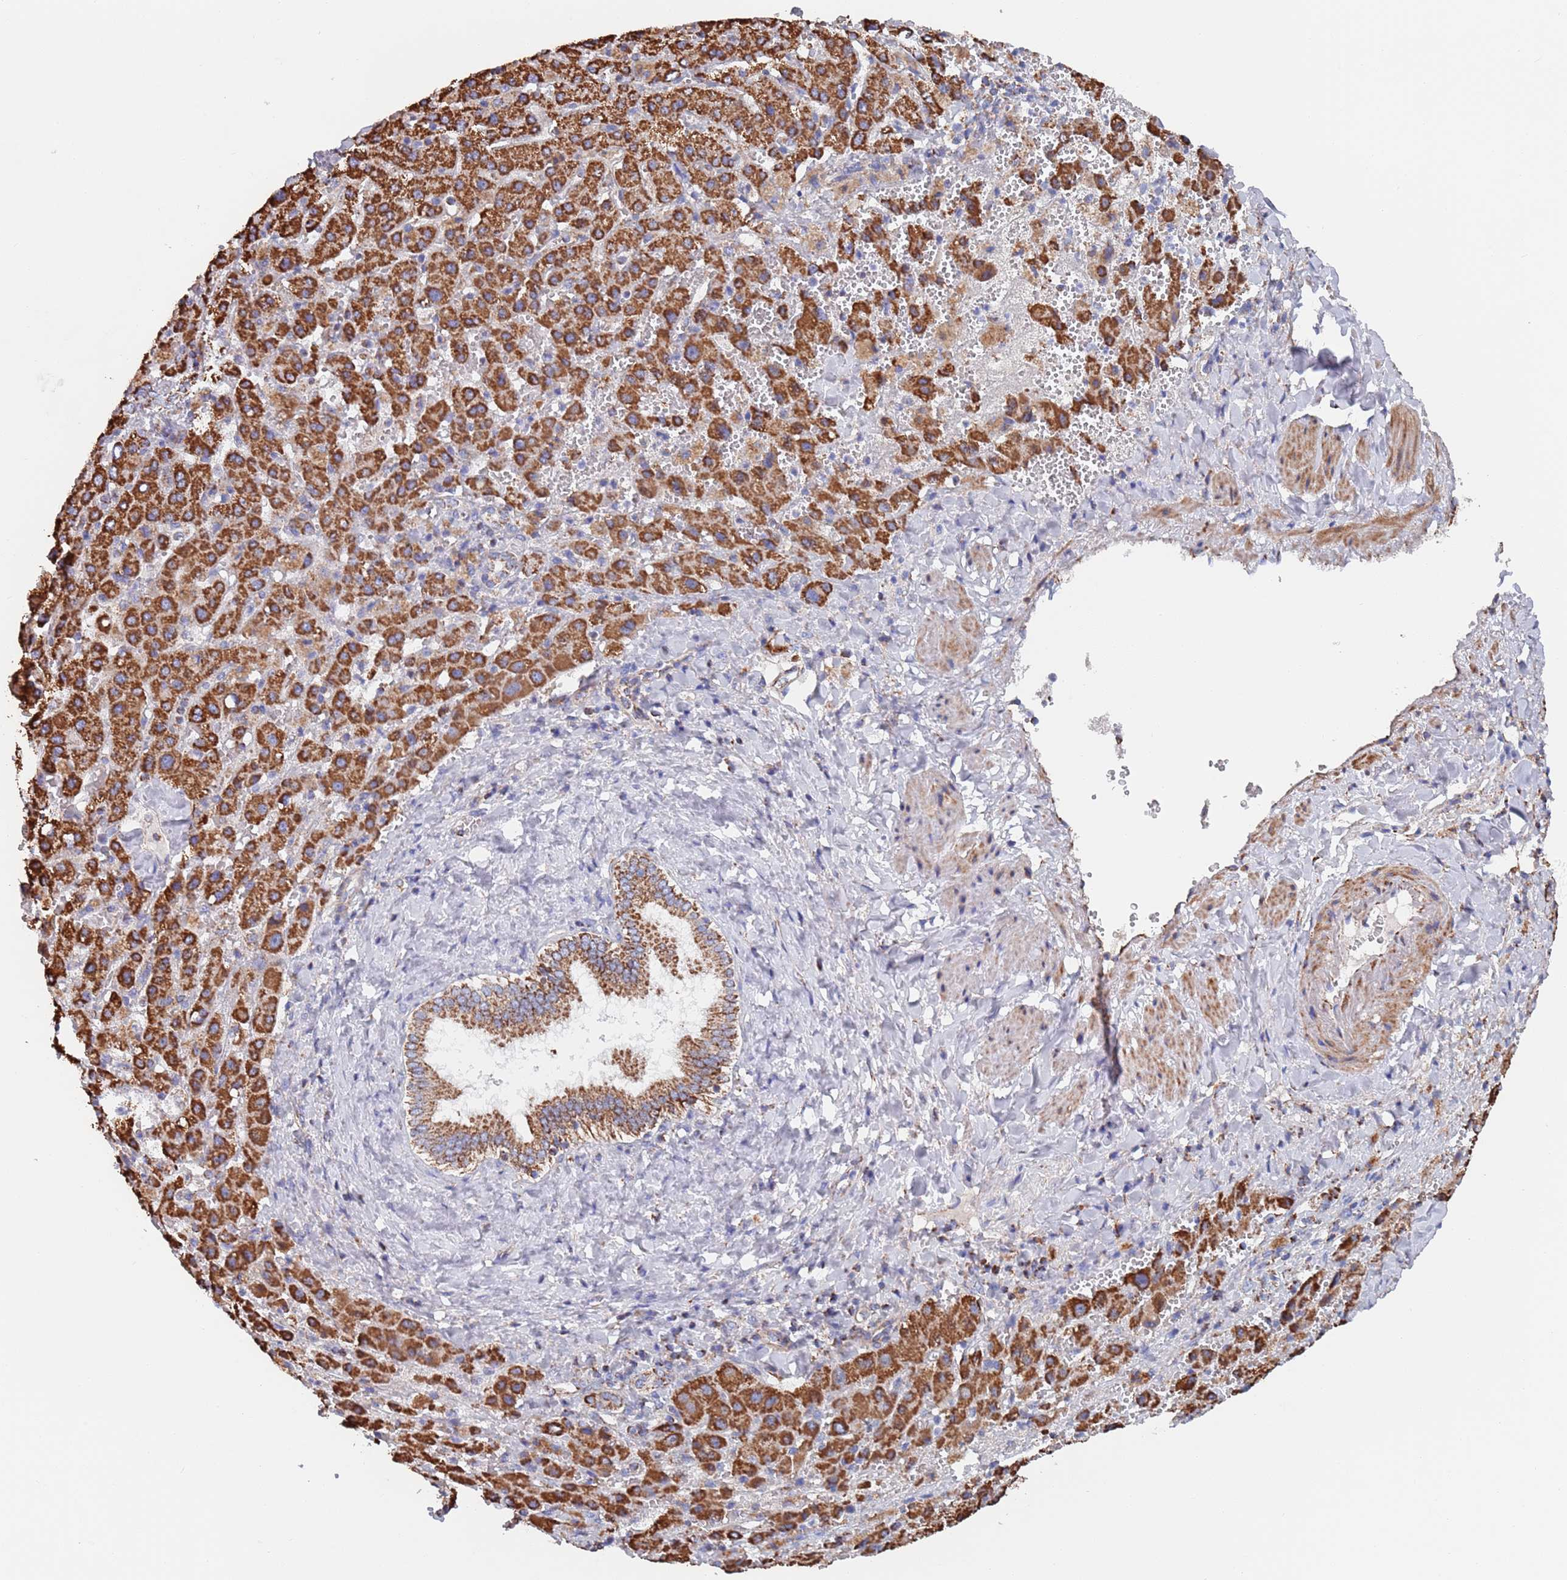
{"staining": {"intensity": "strong", "quantity": ">75%", "location": "cytoplasmic/membranous"}, "tissue": "liver cancer", "cell_type": "Tumor cells", "image_type": "cancer", "snomed": [{"axis": "morphology", "description": "Carcinoma, Hepatocellular, NOS"}, {"axis": "topography", "description": "Liver"}], "caption": "The immunohistochemical stain highlights strong cytoplasmic/membranous expression in tumor cells of liver hepatocellular carcinoma tissue.", "gene": "PGP", "patient": {"sex": "female", "age": 58}}